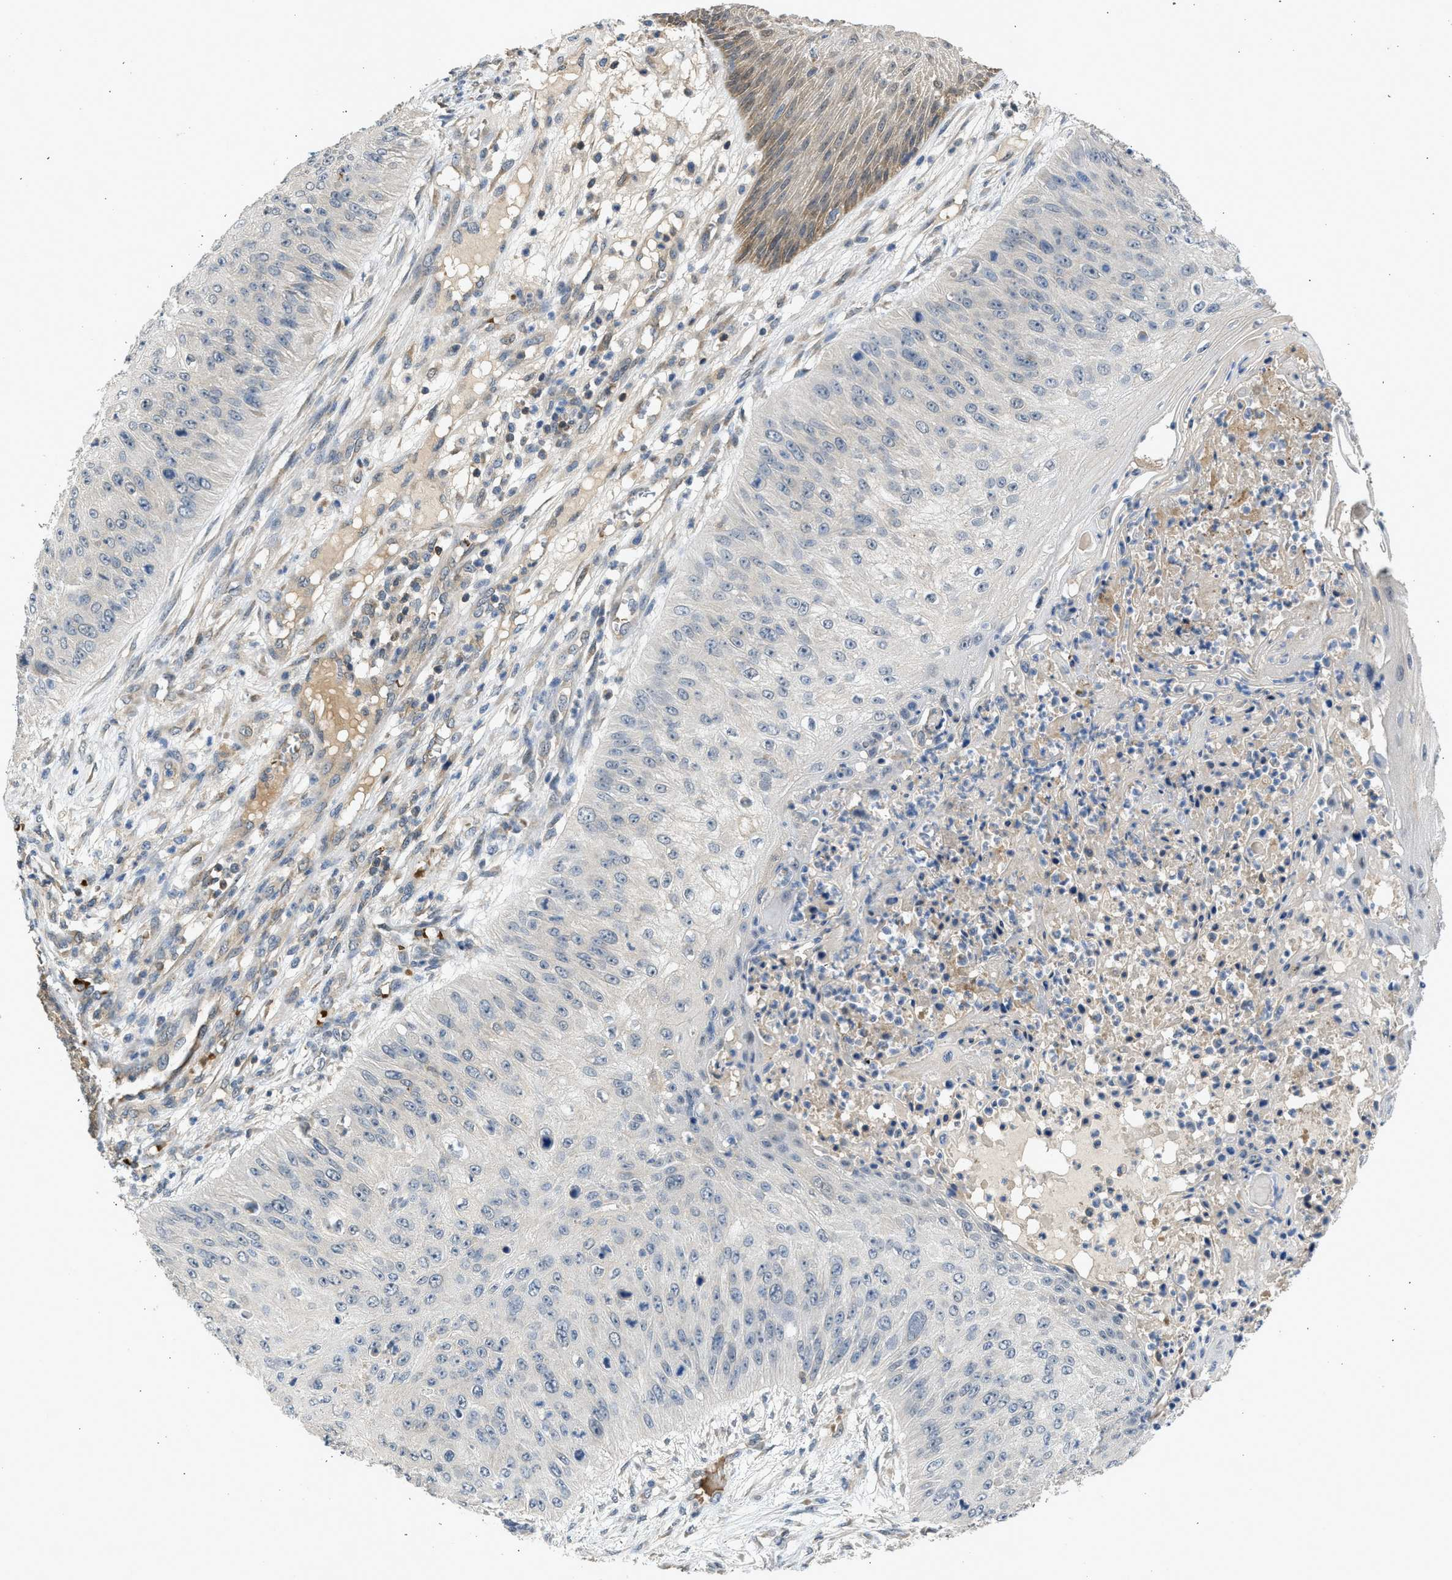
{"staining": {"intensity": "moderate", "quantity": "<25%", "location": "cytoplasmic/membranous"}, "tissue": "skin cancer", "cell_type": "Tumor cells", "image_type": "cancer", "snomed": [{"axis": "morphology", "description": "Squamous cell carcinoma, NOS"}, {"axis": "topography", "description": "Skin"}], "caption": "Approximately <25% of tumor cells in squamous cell carcinoma (skin) exhibit moderate cytoplasmic/membranous protein expression as visualized by brown immunohistochemical staining.", "gene": "MAPK7", "patient": {"sex": "female", "age": 80}}